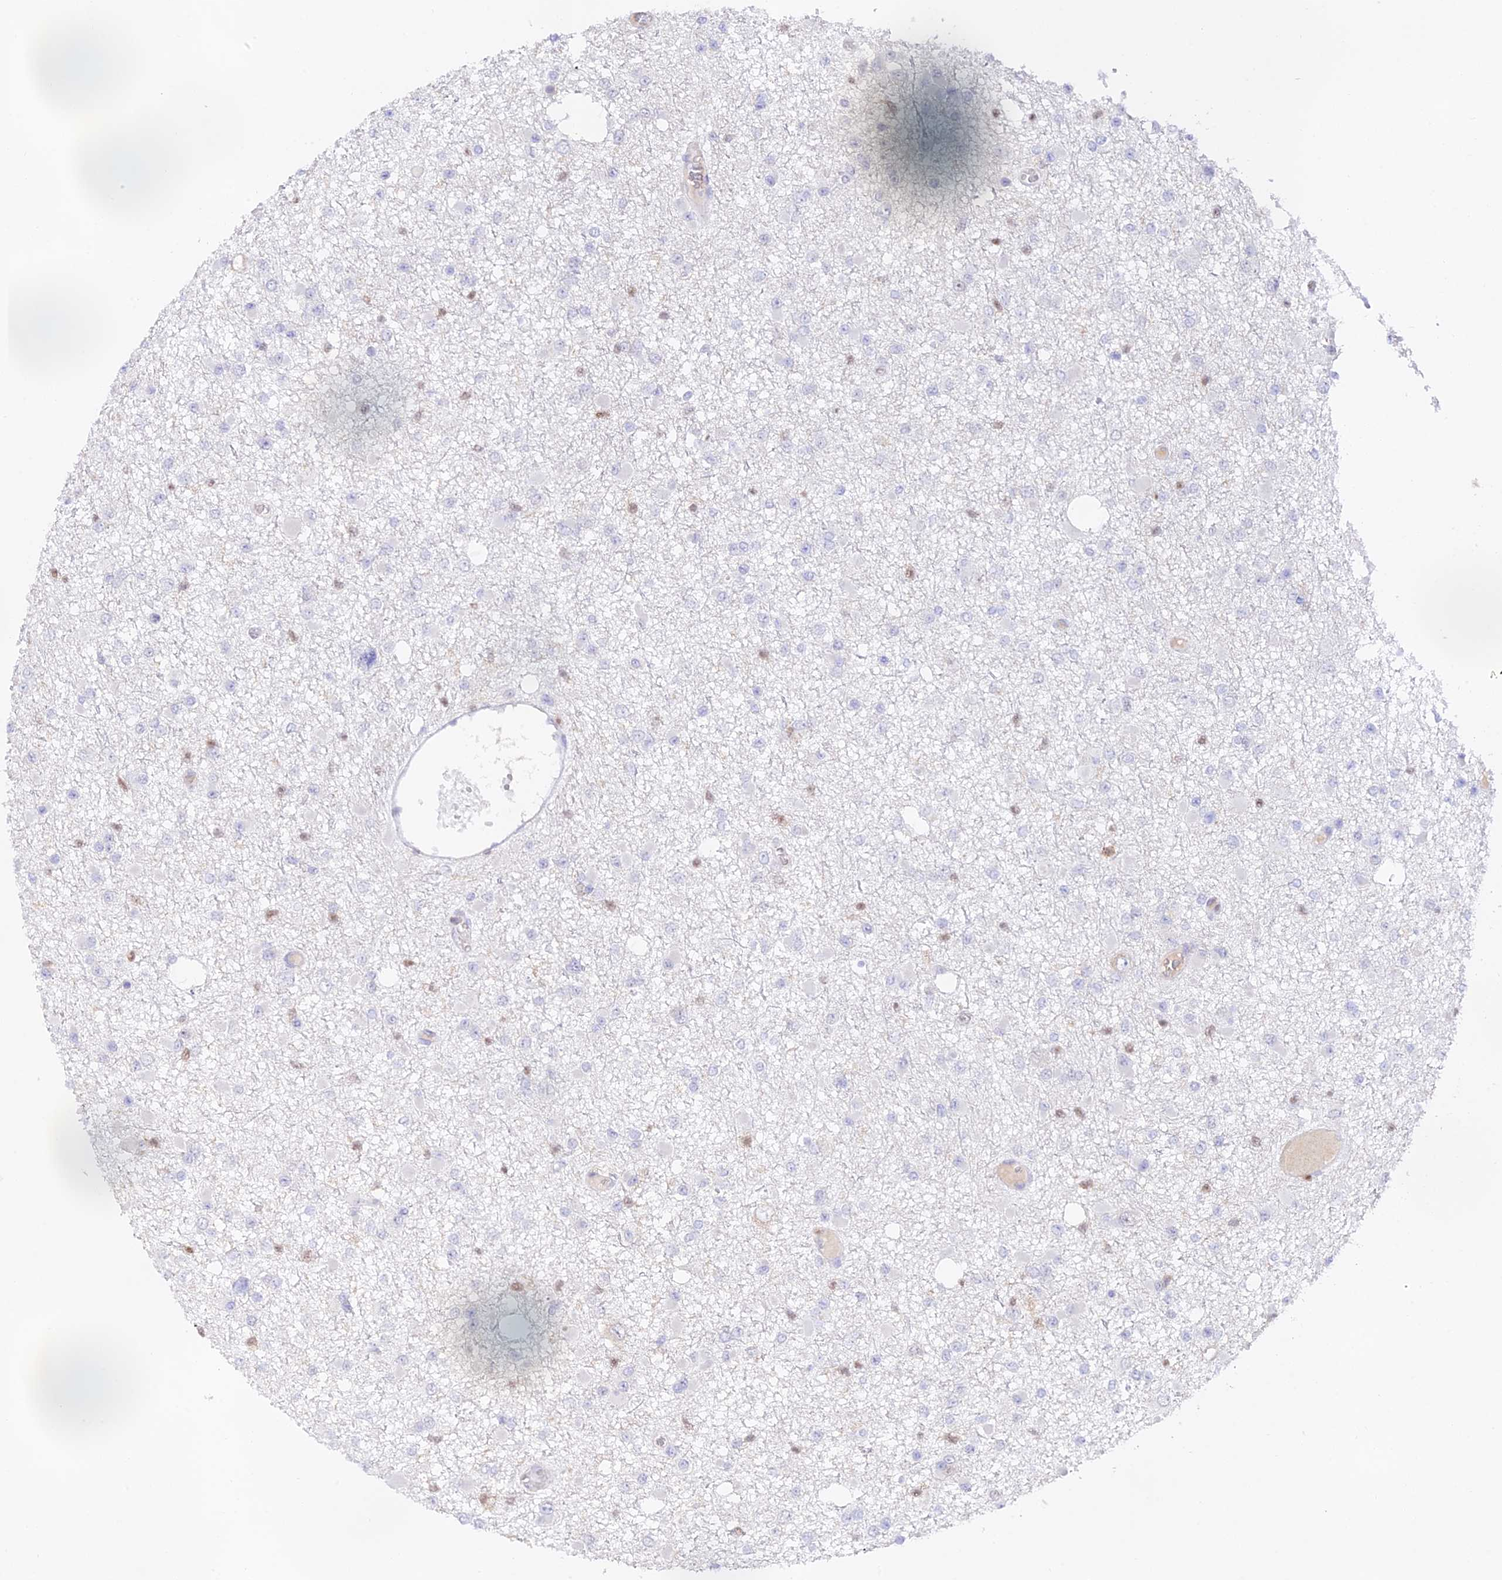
{"staining": {"intensity": "negative", "quantity": "none", "location": "none"}, "tissue": "glioma", "cell_type": "Tumor cells", "image_type": "cancer", "snomed": [{"axis": "morphology", "description": "Glioma, malignant, Low grade"}, {"axis": "topography", "description": "Brain"}], "caption": "Immunohistochemistry of glioma exhibits no expression in tumor cells.", "gene": "DENND1C", "patient": {"sex": "female", "age": 22}}